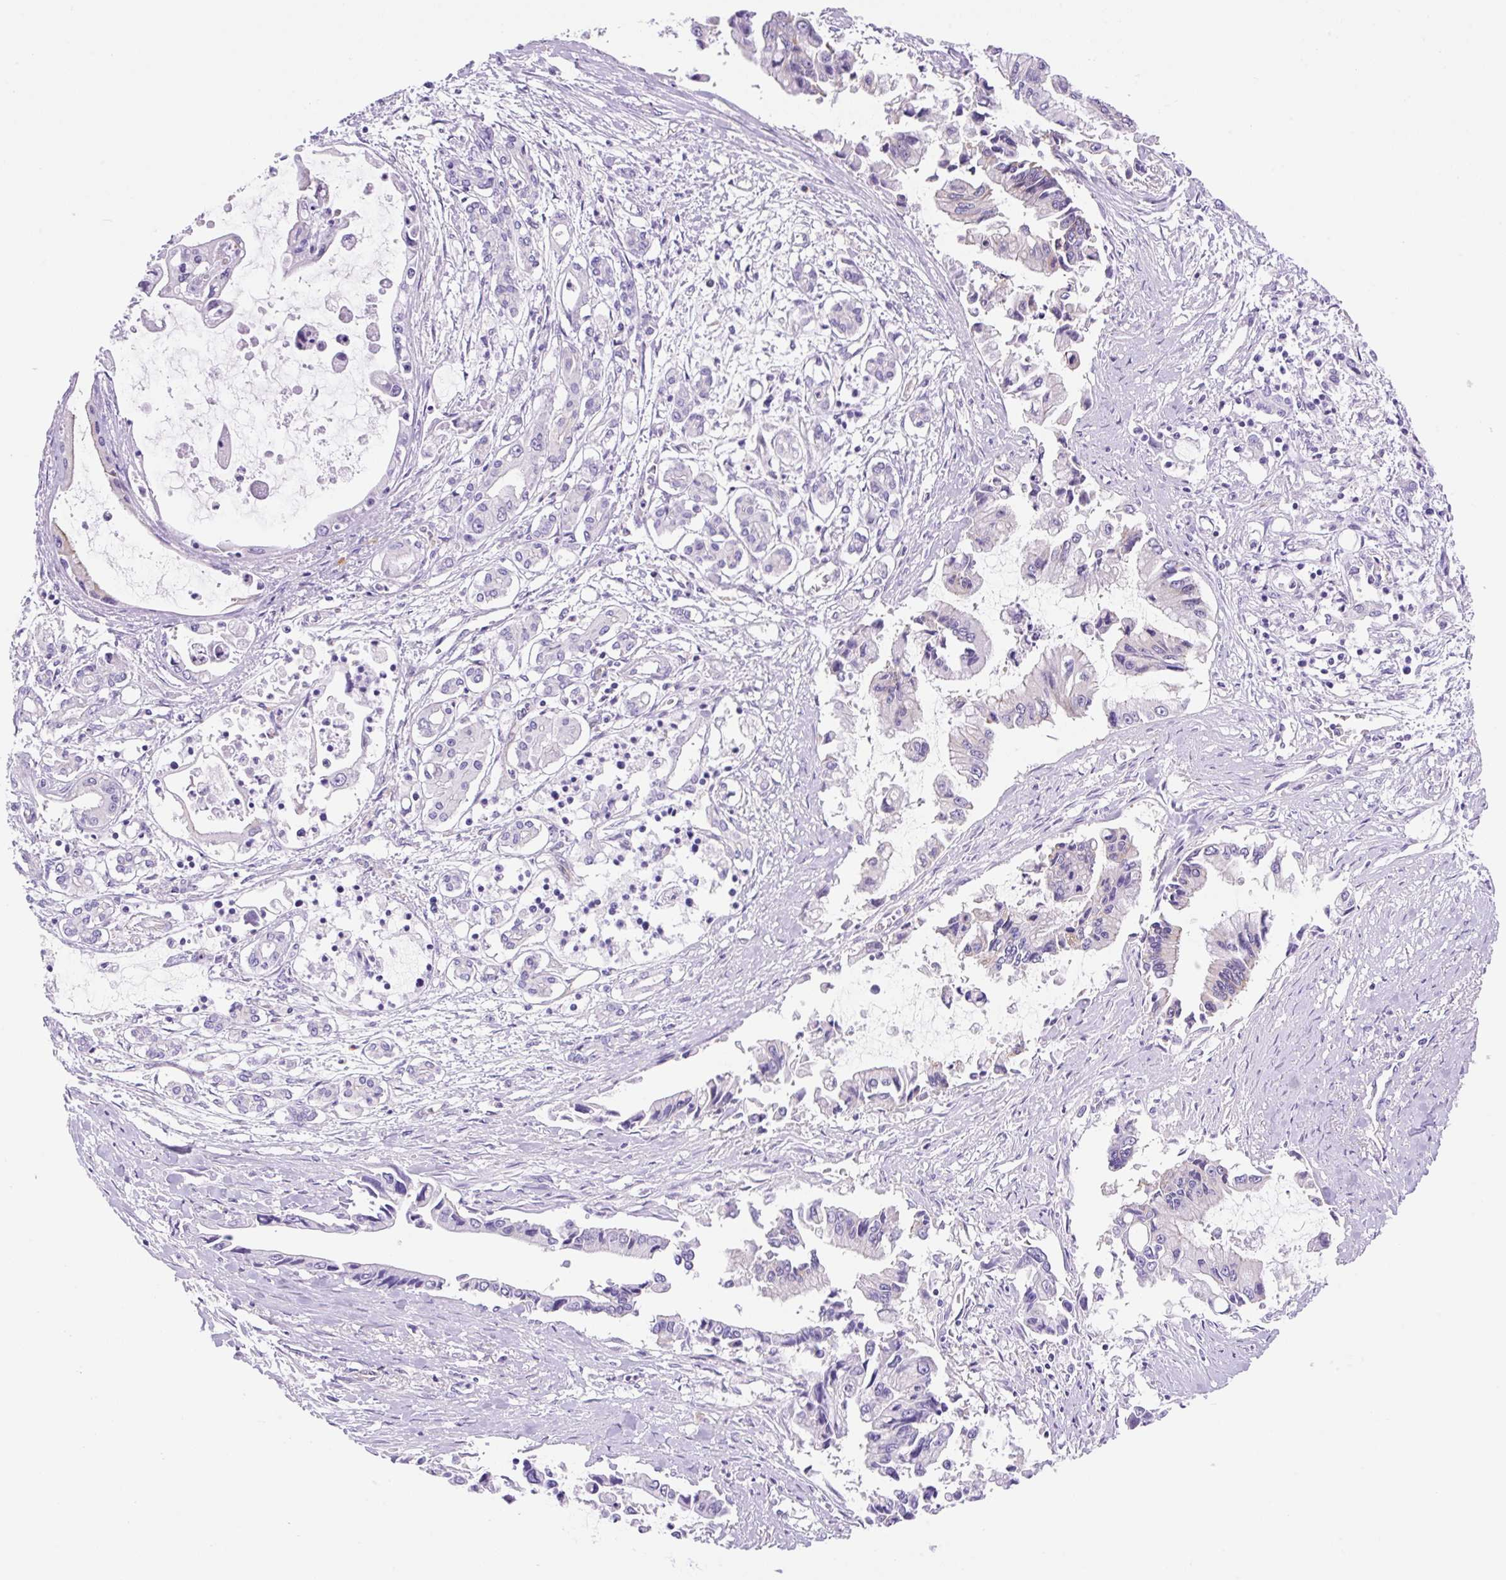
{"staining": {"intensity": "weak", "quantity": "<25%", "location": "cytoplasmic/membranous"}, "tissue": "pancreatic cancer", "cell_type": "Tumor cells", "image_type": "cancer", "snomed": [{"axis": "morphology", "description": "Adenocarcinoma, NOS"}, {"axis": "topography", "description": "Pancreas"}], "caption": "A histopathology image of pancreatic adenocarcinoma stained for a protein reveals no brown staining in tumor cells.", "gene": "DNM2", "patient": {"sex": "male", "age": 84}}